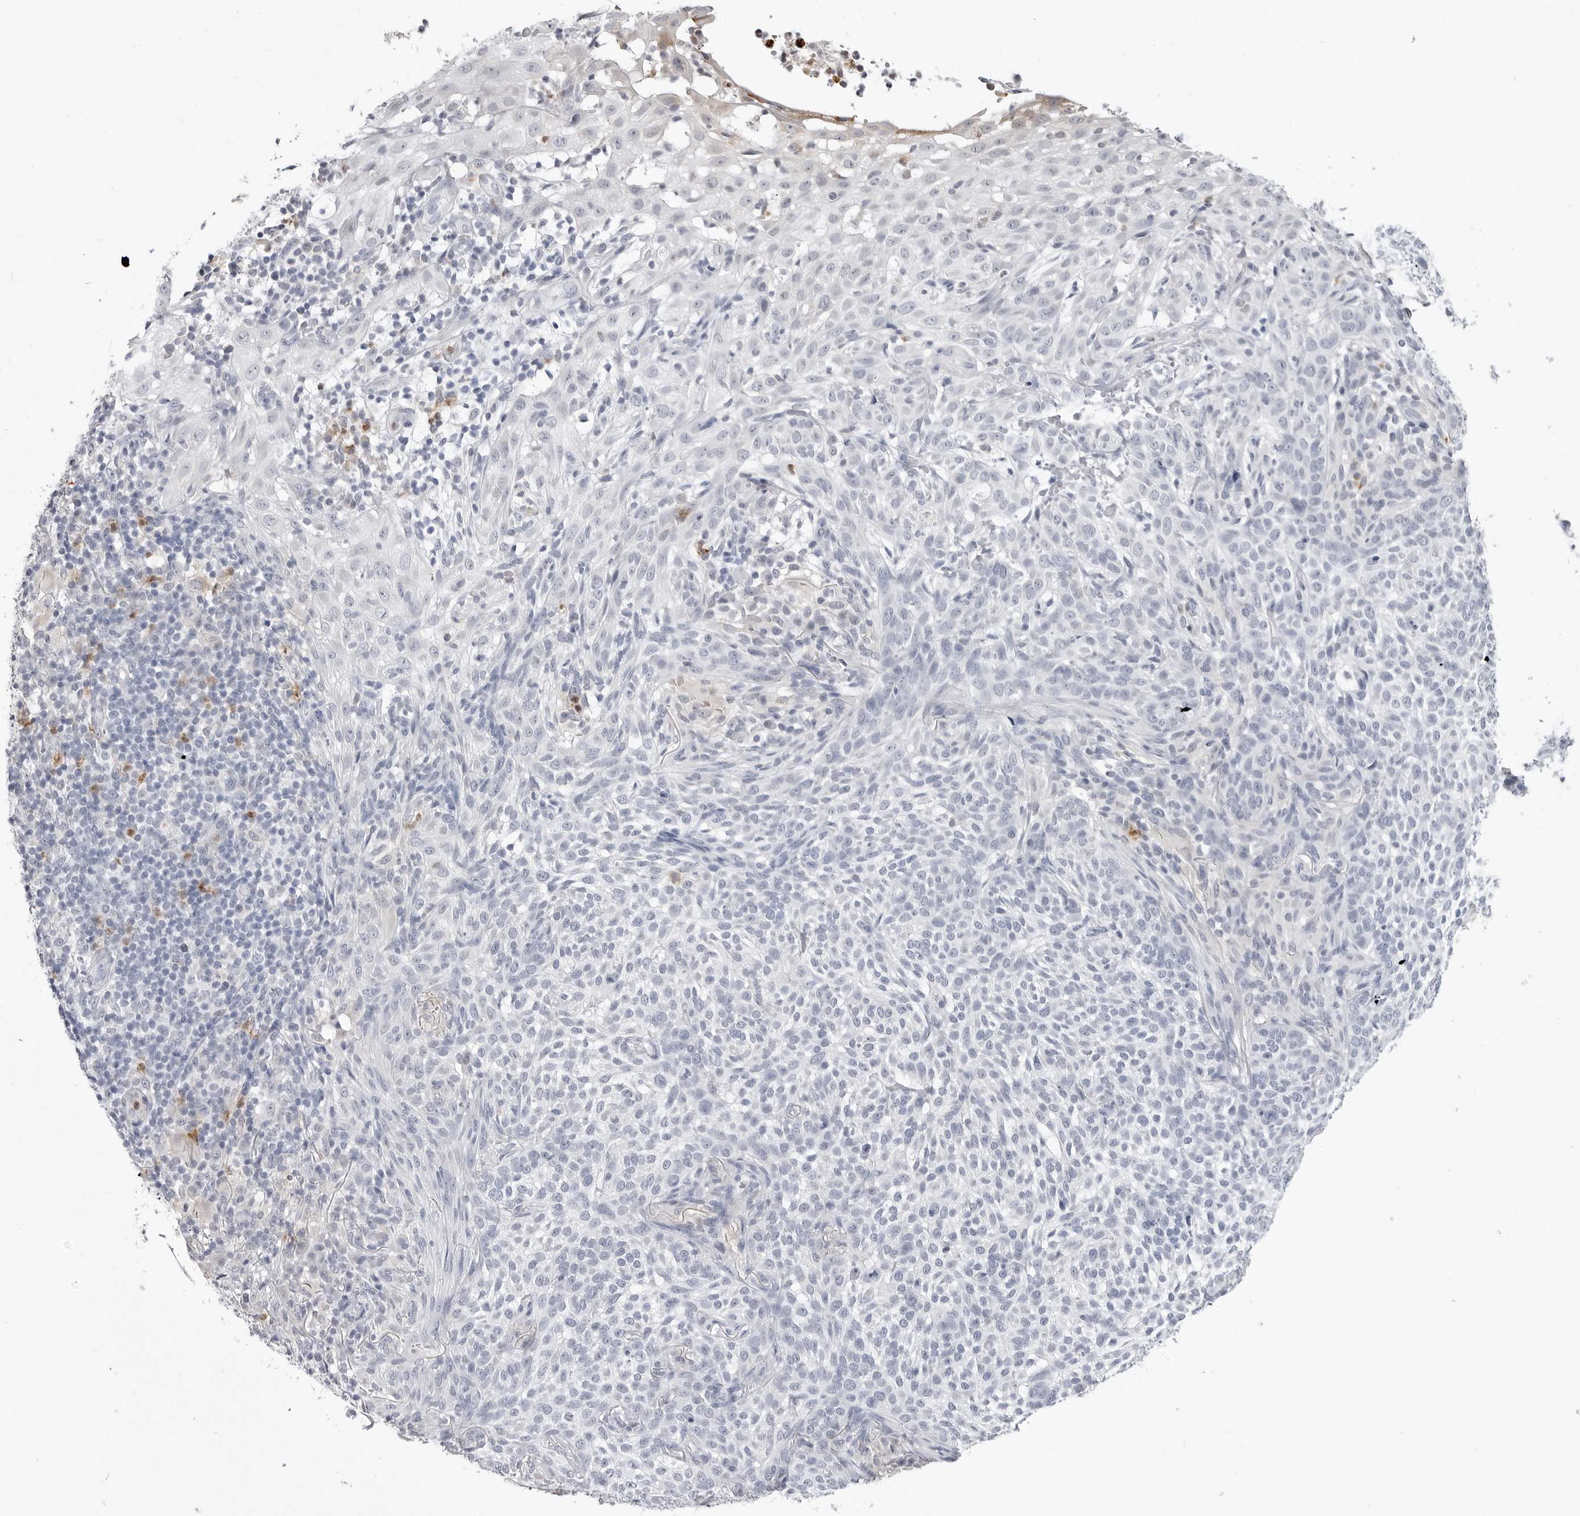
{"staining": {"intensity": "negative", "quantity": "none", "location": "none"}, "tissue": "skin cancer", "cell_type": "Tumor cells", "image_type": "cancer", "snomed": [{"axis": "morphology", "description": "Basal cell carcinoma"}, {"axis": "topography", "description": "Skin"}], "caption": "Tumor cells are negative for protein expression in human skin cancer (basal cell carcinoma).", "gene": "STAP2", "patient": {"sex": "female", "age": 64}}